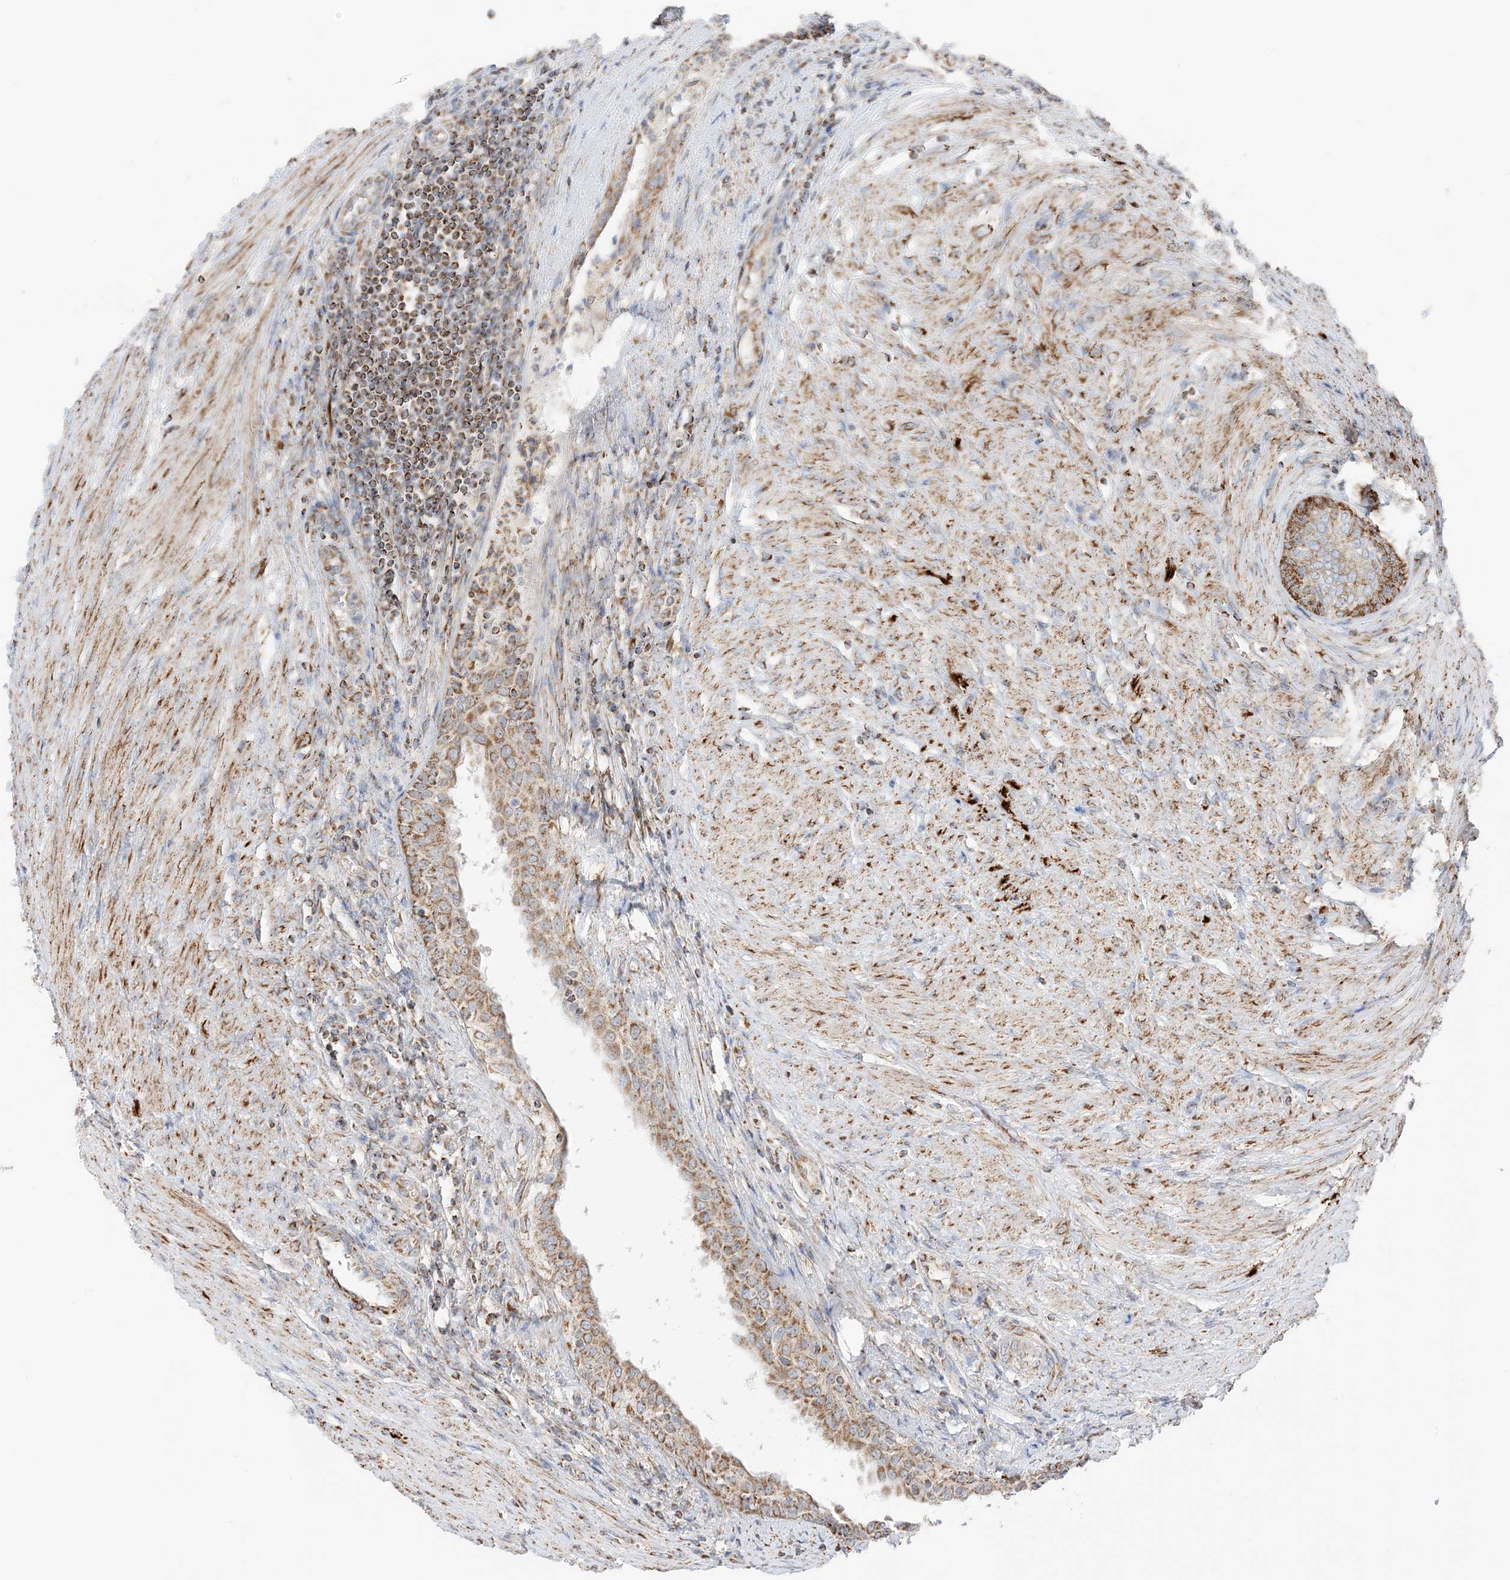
{"staining": {"intensity": "strong", "quantity": ">75%", "location": "cytoplasmic/membranous"}, "tissue": "prostate", "cell_type": "Glandular cells", "image_type": "normal", "snomed": [{"axis": "morphology", "description": "Normal tissue, NOS"}, {"axis": "topography", "description": "Prostate"}], "caption": "Strong cytoplasmic/membranous expression is seen in approximately >75% of glandular cells in normal prostate. Nuclei are stained in blue.", "gene": "SLC25A12", "patient": {"sex": "male", "age": 76}}